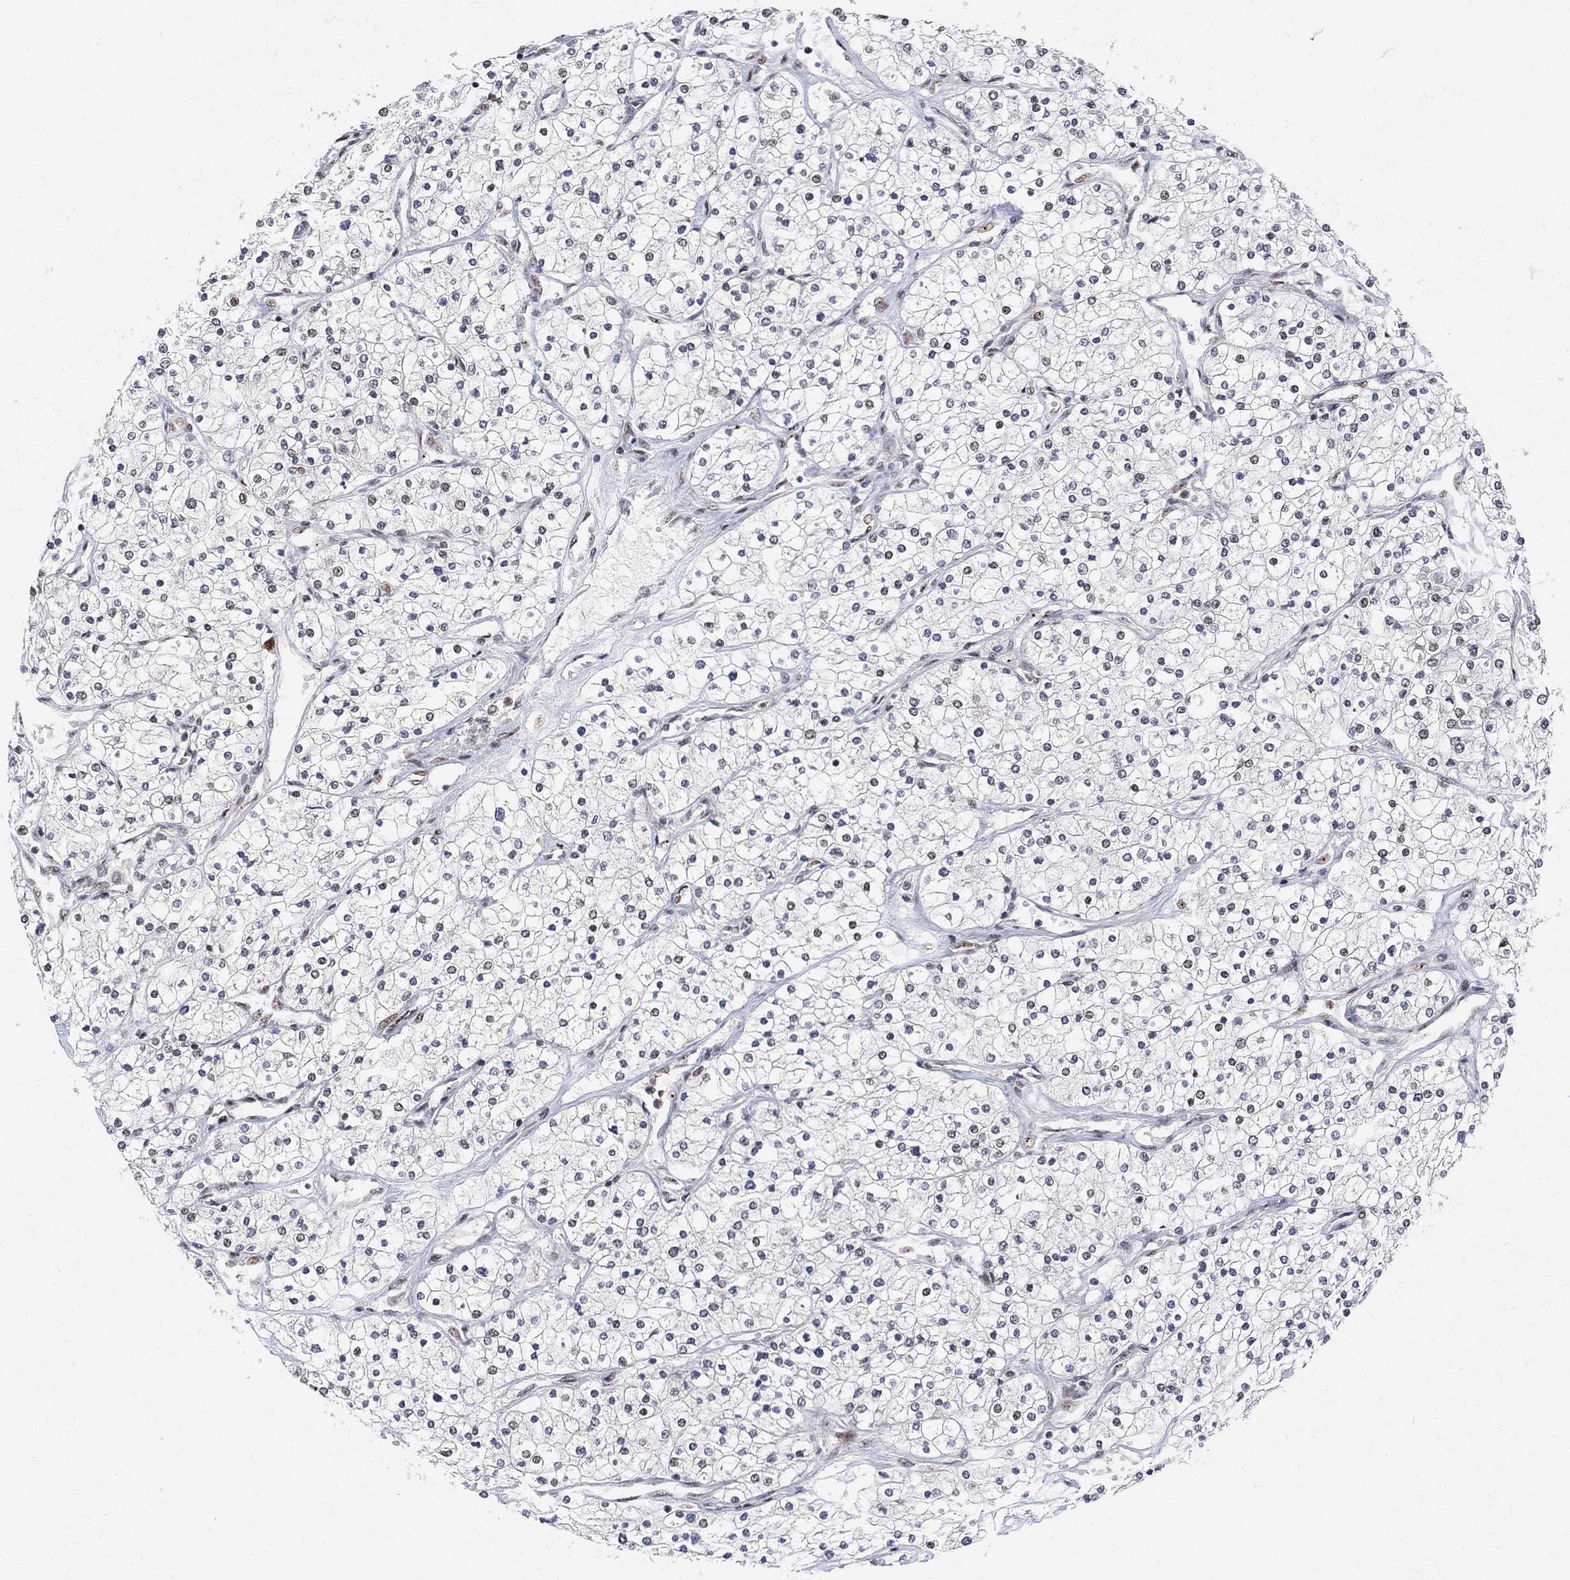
{"staining": {"intensity": "moderate", "quantity": "<25%", "location": "nuclear"}, "tissue": "renal cancer", "cell_type": "Tumor cells", "image_type": "cancer", "snomed": [{"axis": "morphology", "description": "Adenocarcinoma, NOS"}, {"axis": "topography", "description": "Kidney"}], "caption": "This photomicrograph reveals IHC staining of human renal cancer, with low moderate nuclear expression in approximately <25% of tumor cells.", "gene": "E4F1", "patient": {"sex": "male", "age": 80}}